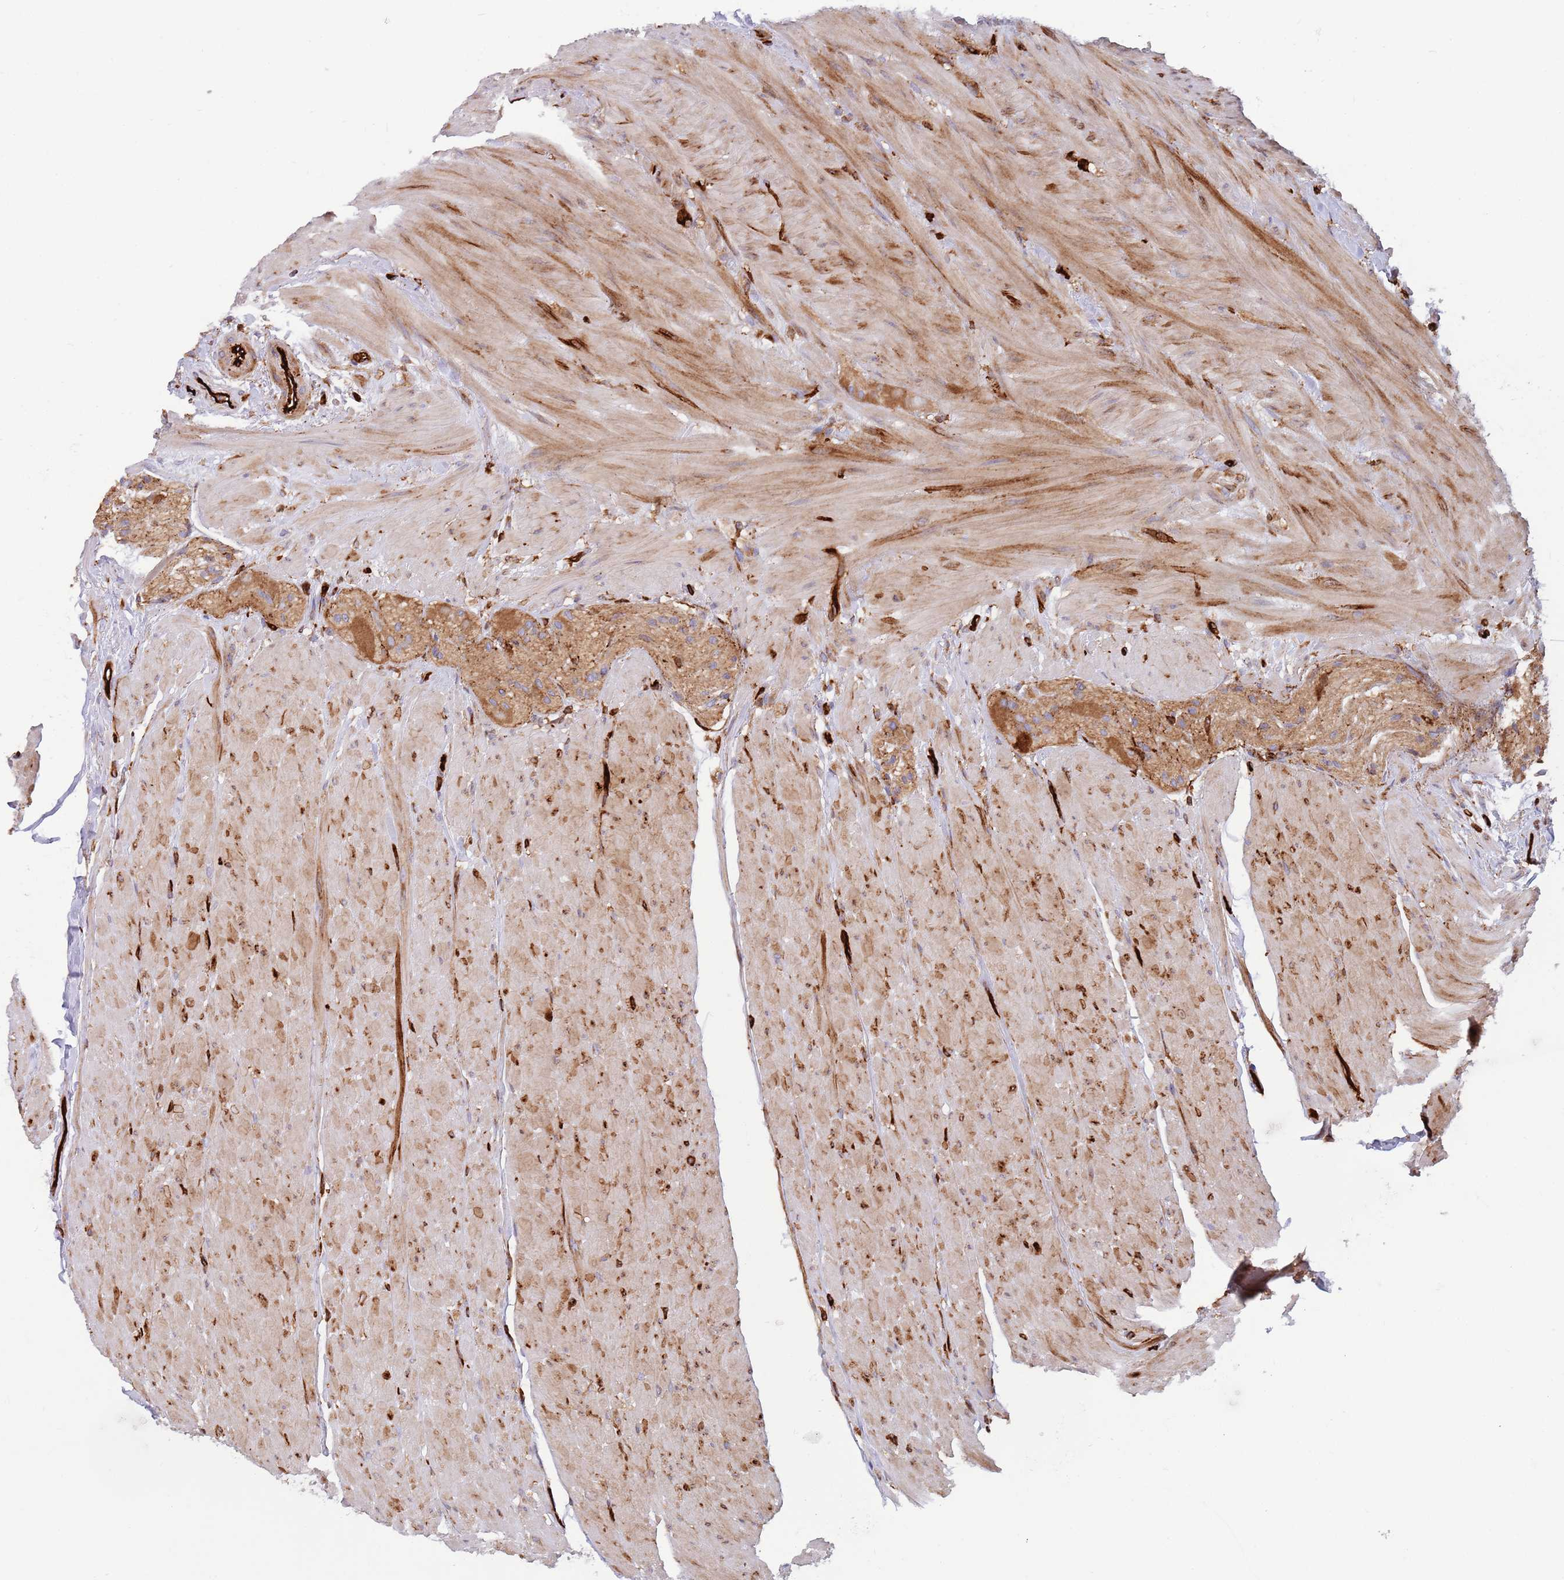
{"staining": {"intensity": "strong", "quantity": ">75%", "location": "cytoplasmic/membranous"}, "tissue": "colon", "cell_type": "Endothelial cells", "image_type": "normal", "snomed": [{"axis": "morphology", "description": "Normal tissue, NOS"}, {"axis": "topography", "description": "Colon"}], "caption": "Protein staining of normal colon demonstrates strong cytoplasmic/membranous positivity in approximately >75% of endothelial cells. (DAB IHC, brown staining for protein, blue staining for nuclei).", "gene": "KBTBD6", "patient": {"sex": "female", "age": 82}}